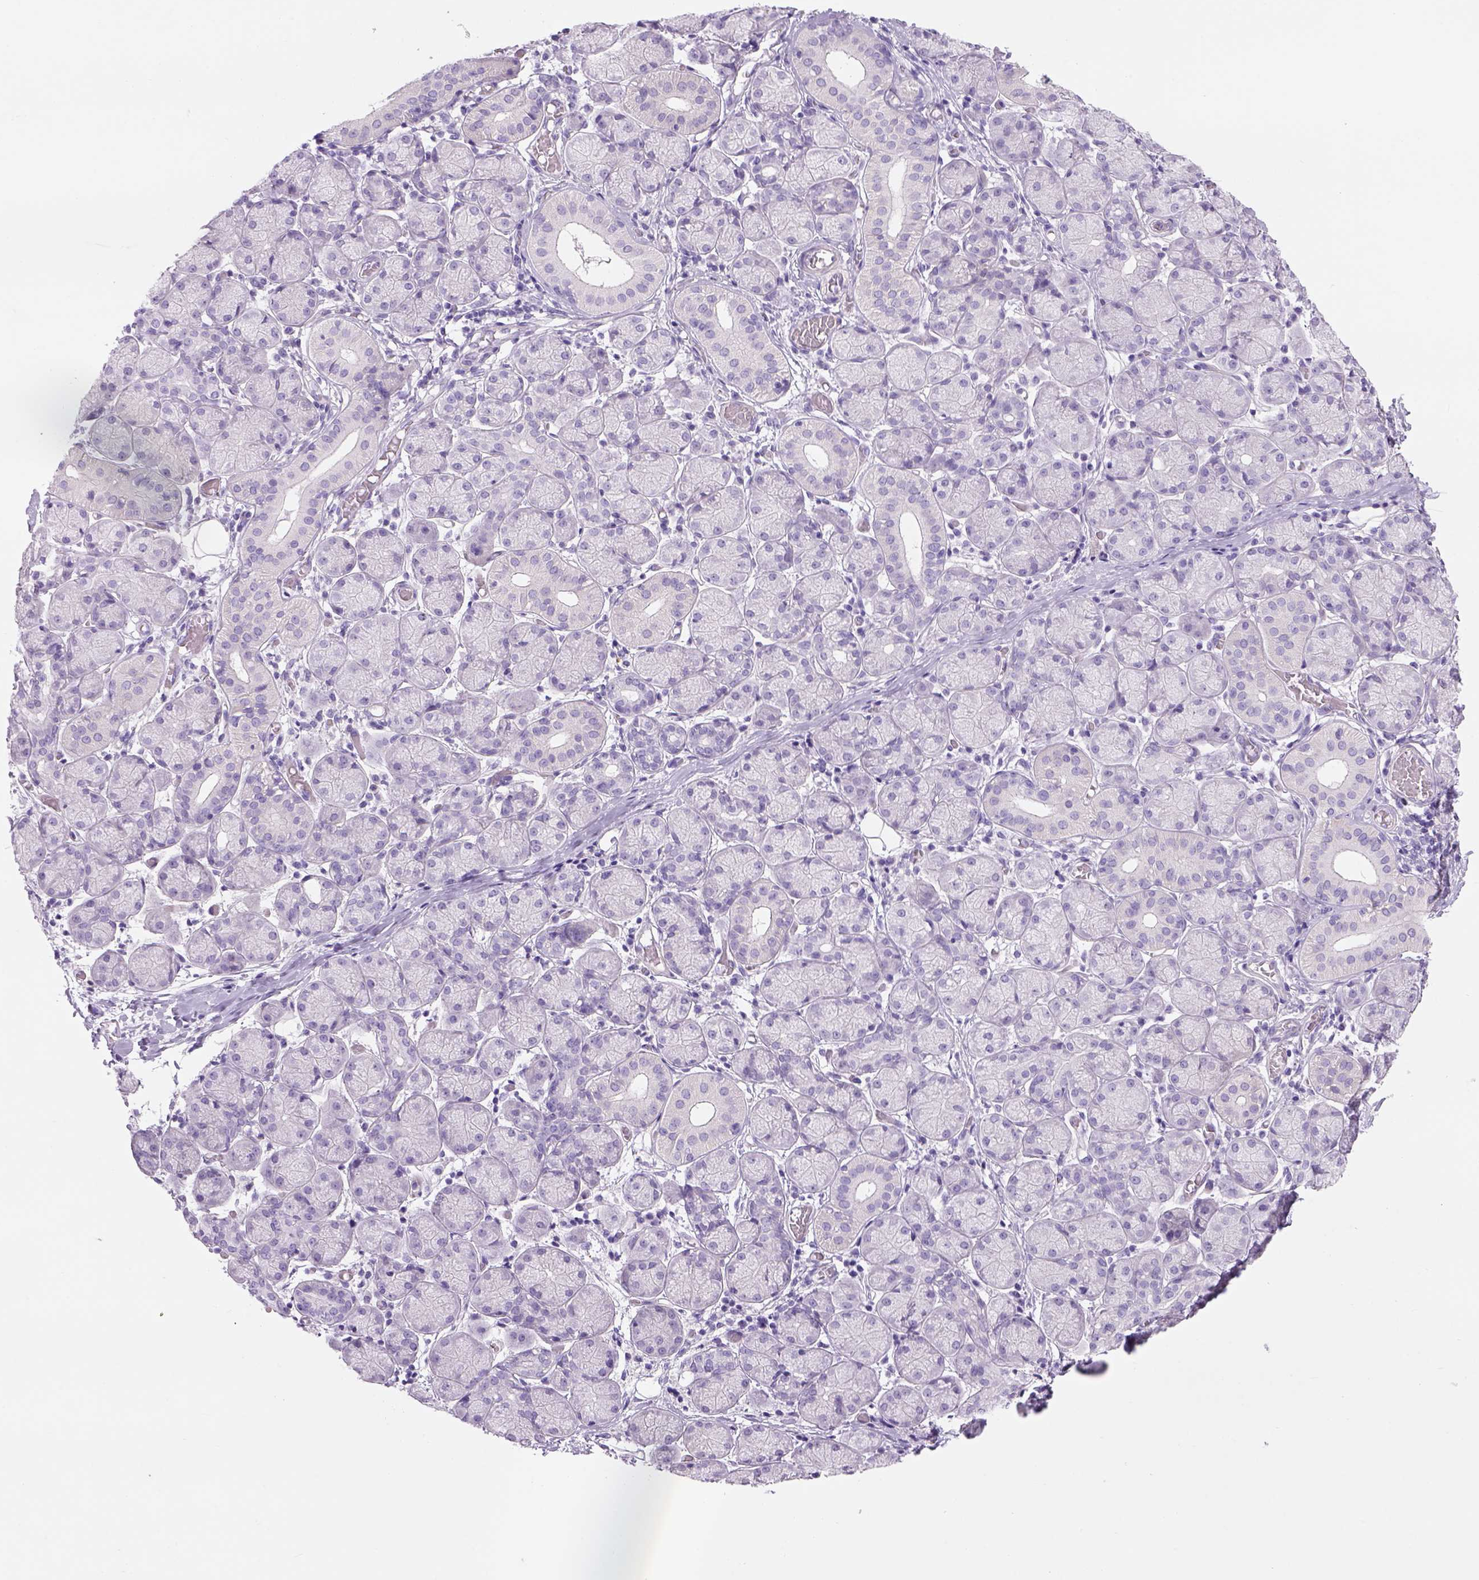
{"staining": {"intensity": "negative", "quantity": "none", "location": "none"}, "tissue": "salivary gland", "cell_type": "Glandular cells", "image_type": "normal", "snomed": [{"axis": "morphology", "description": "Normal tissue, NOS"}, {"axis": "topography", "description": "Salivary gland"}, {"axis": "topography", "description": "Peripheral nerve tissue"}], "caption": "High power microscopy photomicrograph of an immunohistochemistry (IHC) micrograph of normal salivary gland, revealing no significant positivity in glandular cells. (DAB immunohistochemistry (IHC), high magnification).", "gene": "TENM4", "patient": {"sex": "female", "age": 24}}